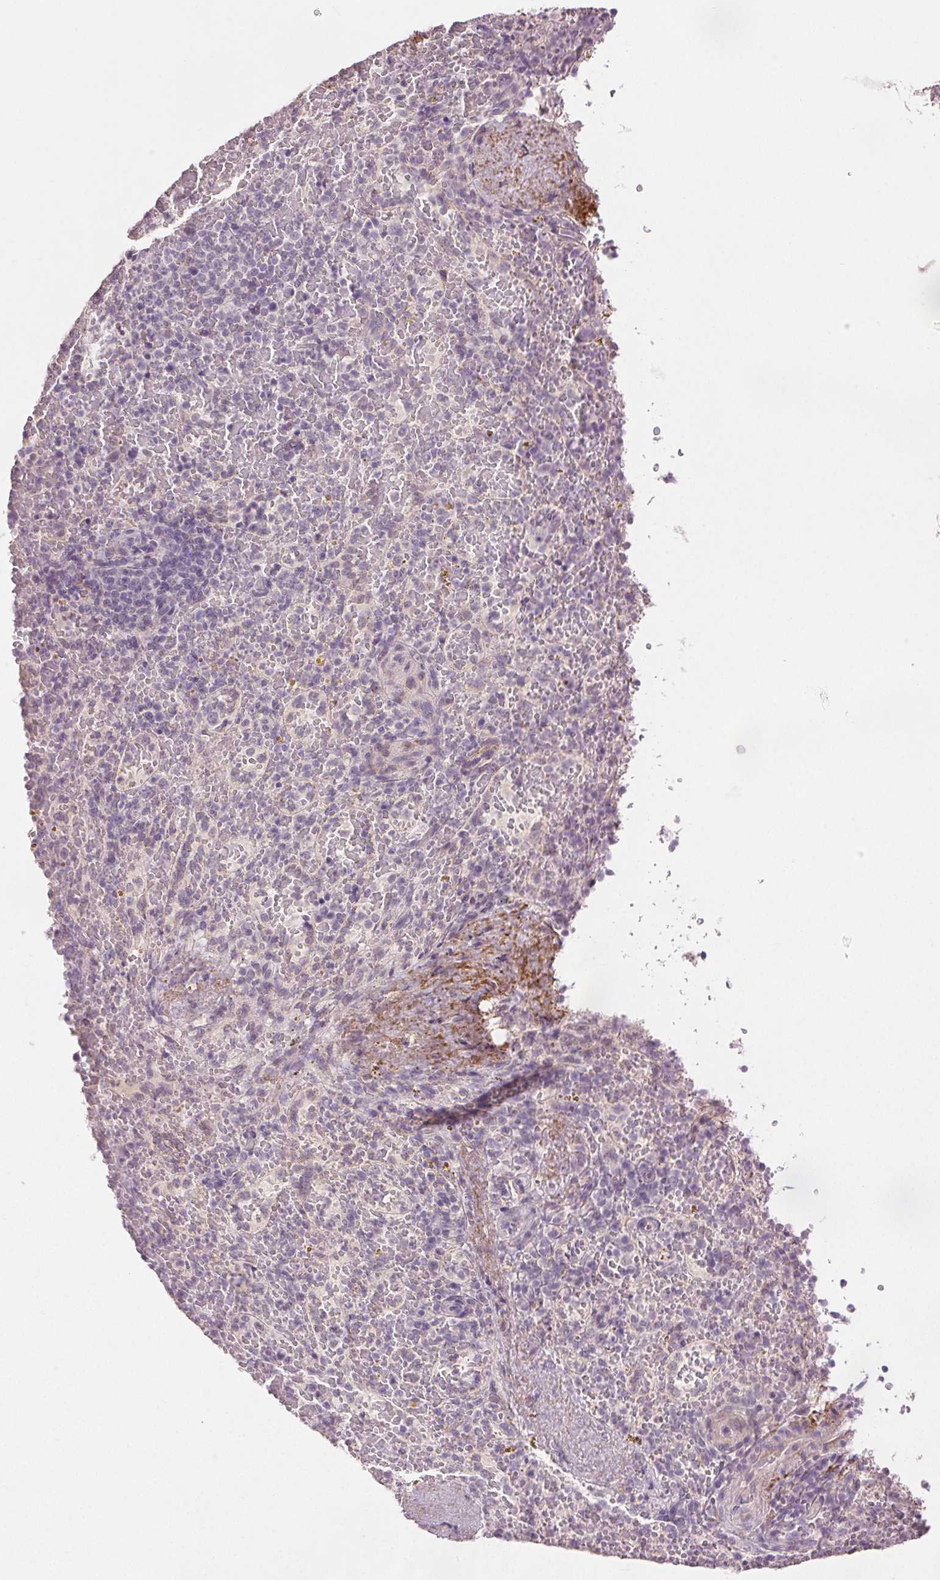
{"staining": {"intensity": "negative", "quantity": "none", "location": "none"}, "tissue": "spleen", "cell_type": "Cells in red pulp", "image_type": "normal", "snomed": [{"axis": "morphology", "description": "Normal tissue, NOS"}, {"axis": "topography", "description": "Spleen"}], "caption": "This is an IHC histopathology image of benign spleen. There is no staining in cells in red pulp.", "gene": "FBN1", "patient": {"sex": "female", "age": 50}}